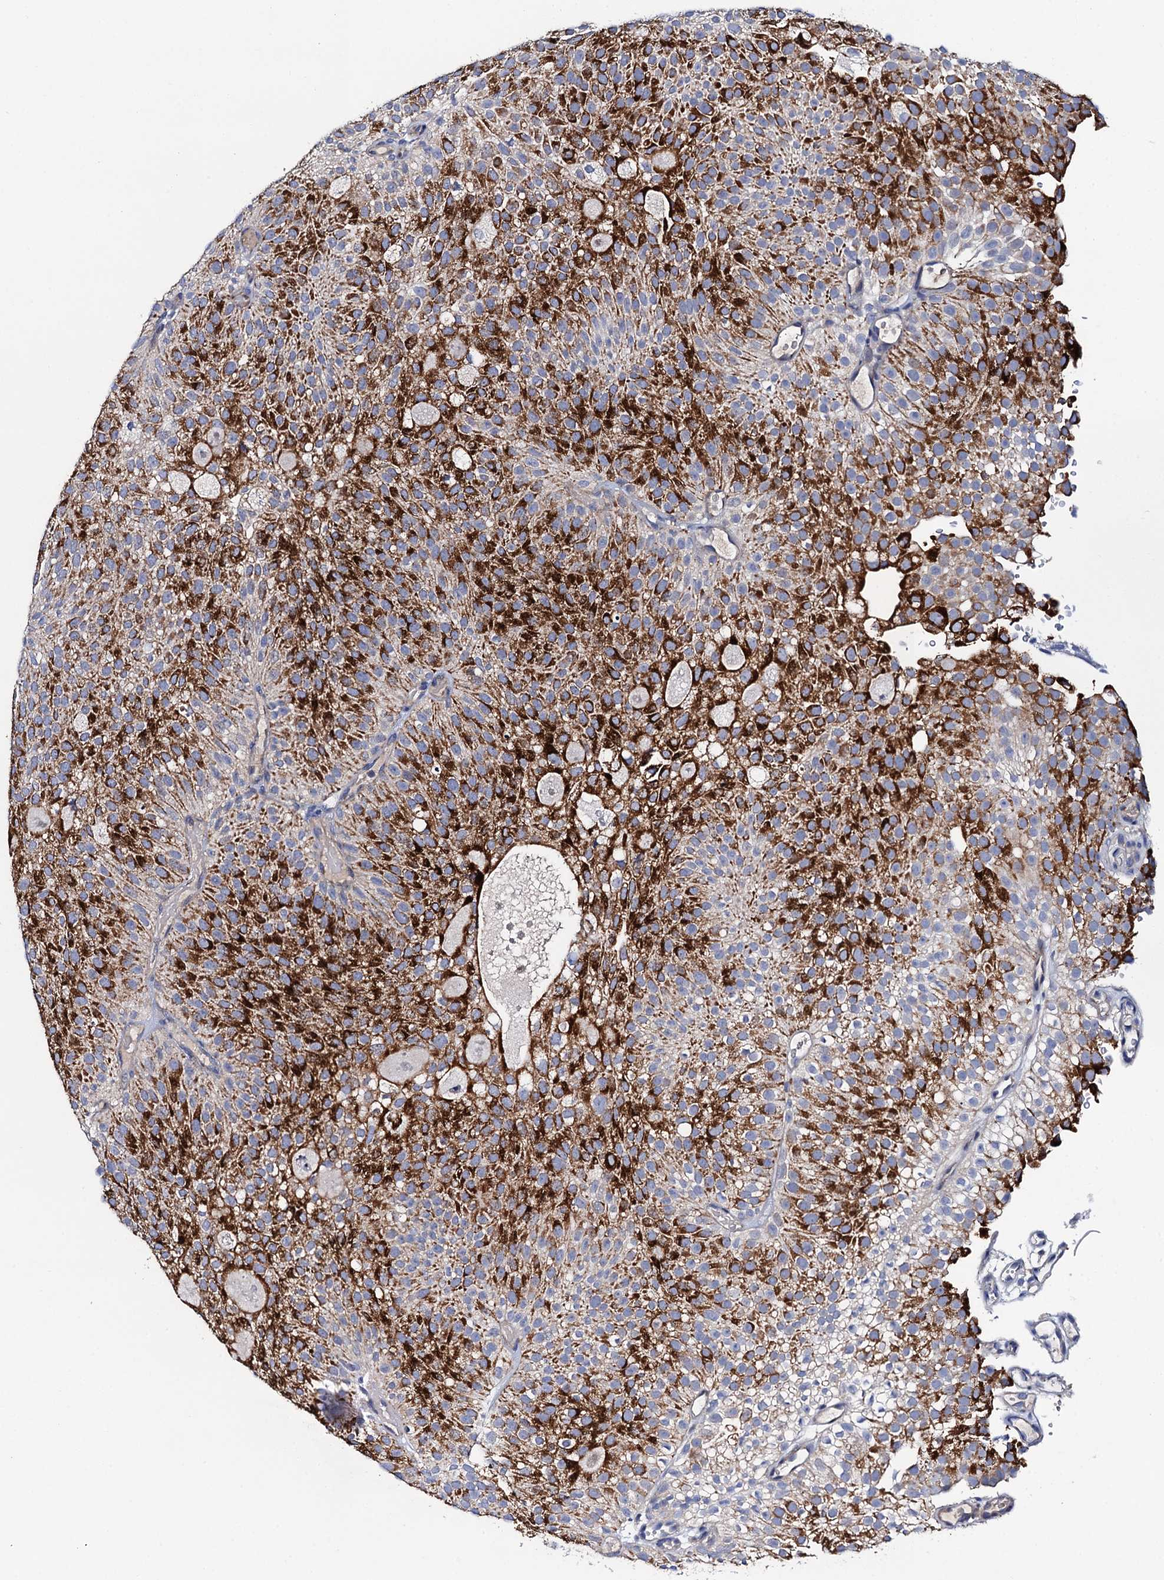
{"staining": {"intensity": "strong", "quantity": ">75%", "location": "cytoplasmic/membranous"}, "tissue": "urothelial cancer", "cell_type": "Tumor cells", "image_type": "cancer", "snomed": [{"axis": "morphology", "description": "Urothelial carcinoma, Low grade"}, {"axis": "topography", "description": "Urinary bladder"}], "caption": "Protein expression analysis of urothelial carcinoma (low-grade) exhibits strong cytoplasmic/membranous positivity in about >75% of tumor cells.", "gene": "MRPL48", "patient": {"sex": "male", "age": 78}}